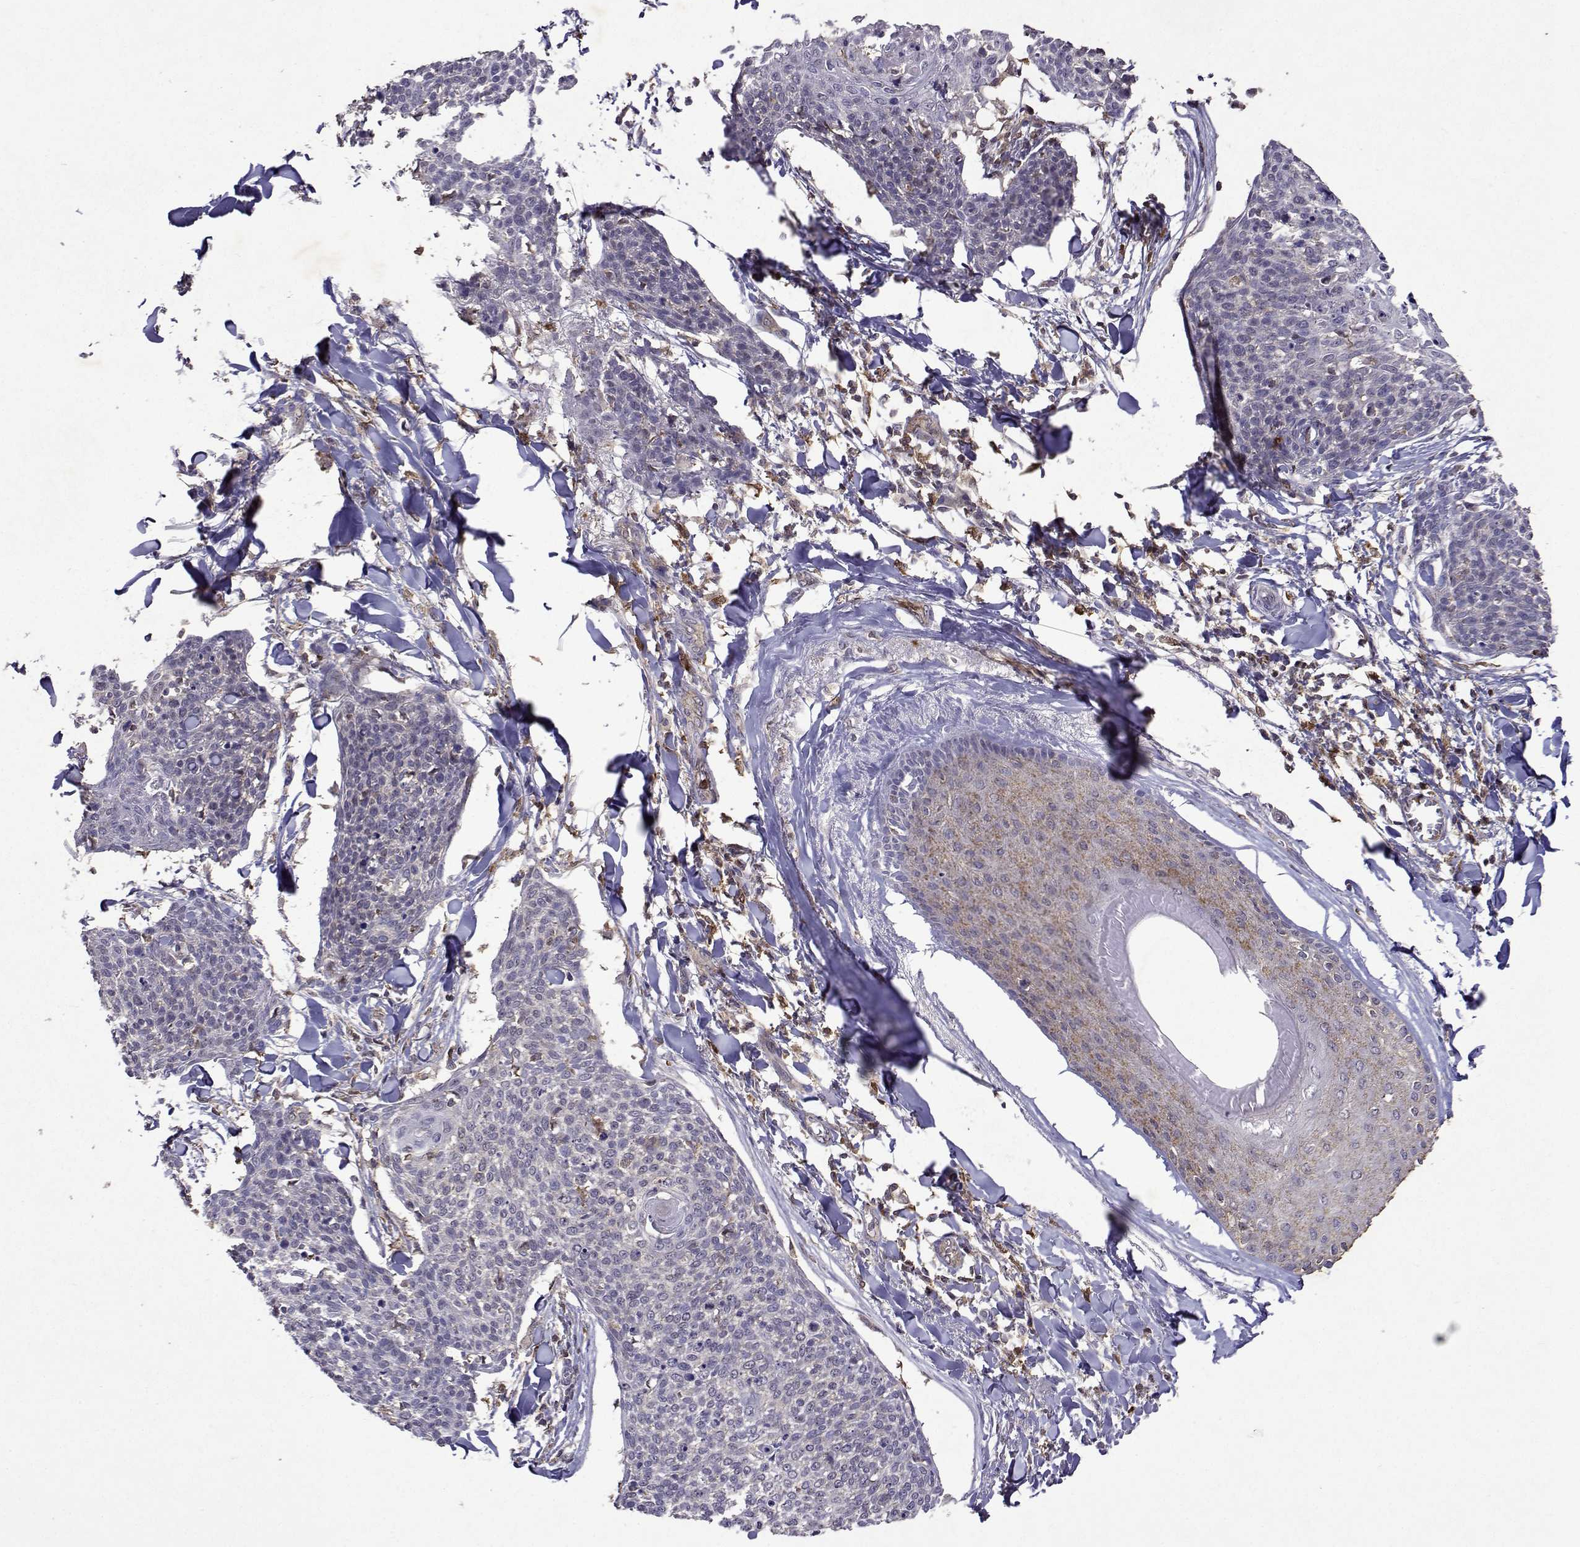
{"staining": {"intensity": "negative", "quantity": "none", "location": "none"}, "tissue": "skin cancer", "cell_type": "Tumor cells", "image_type": "cancer", "snomed": [{"axis": "morphology", "description": "Squamous cell carcinoma, NOS"}, {"axis": "topography", "description": "Skin"}, {"axis": "topography", "description": "Vulva"}], "caption": "Immunohistochemical staining of squamous cell carcinoma (skin) exhibits no significant staining in tumor cells.", "gene": "APAF1", "patient": {"sex": "female", "age": 75}}